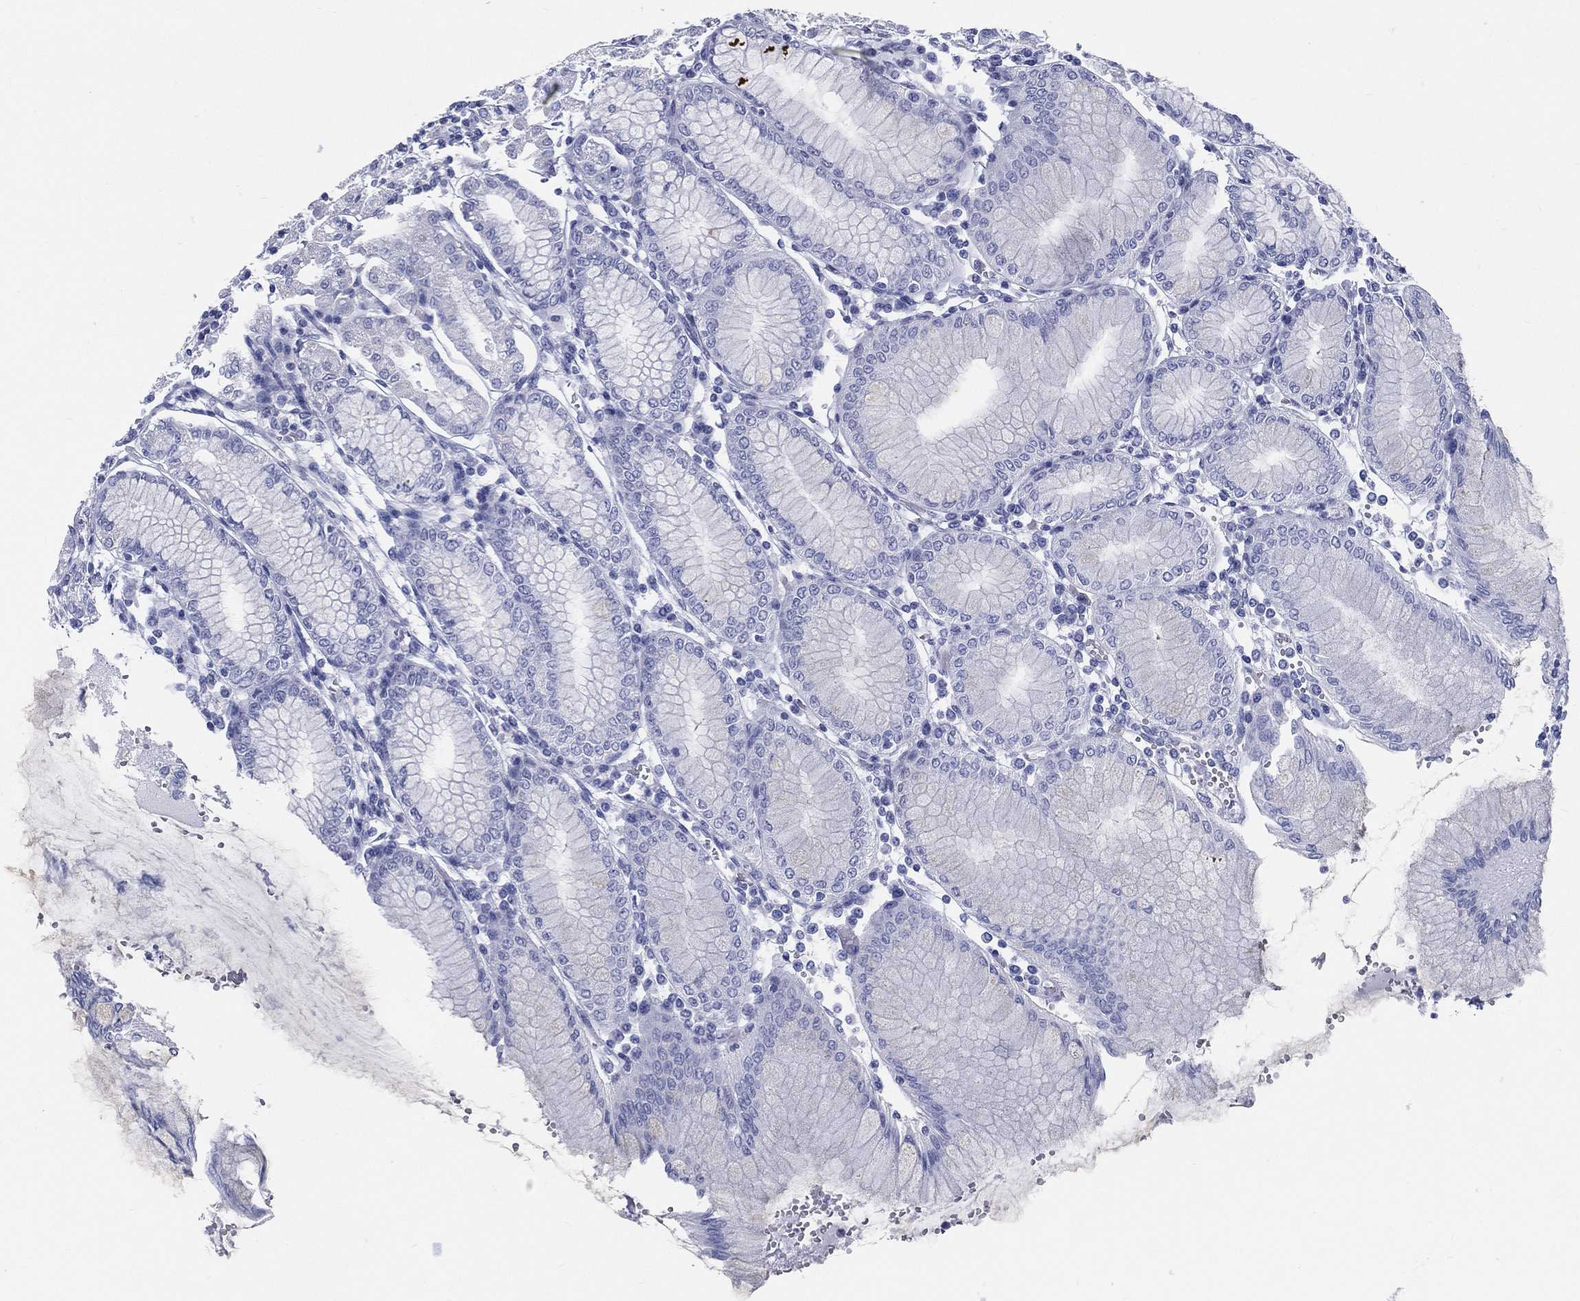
{"staining": {"intensity": "negative", "quantity": "none", "location": "none"}, "tissue": "stomach", "cell_type": "Glandular cells", "image_type": "normal", "snomed": [{"axis": "morphology", "description": "Normal tissue, NOS"}, {"axis": "topography", "description": "Skeletal muscle"}, {"axis": "topography", "description": "Stomach"}], "caption": "Human stomach stained for a protein using immunohistochemistry (IHC) shows no expression in glandular cells.", "gene": "RSPH4A", "patient": {"sex": "female", "age": 57}}